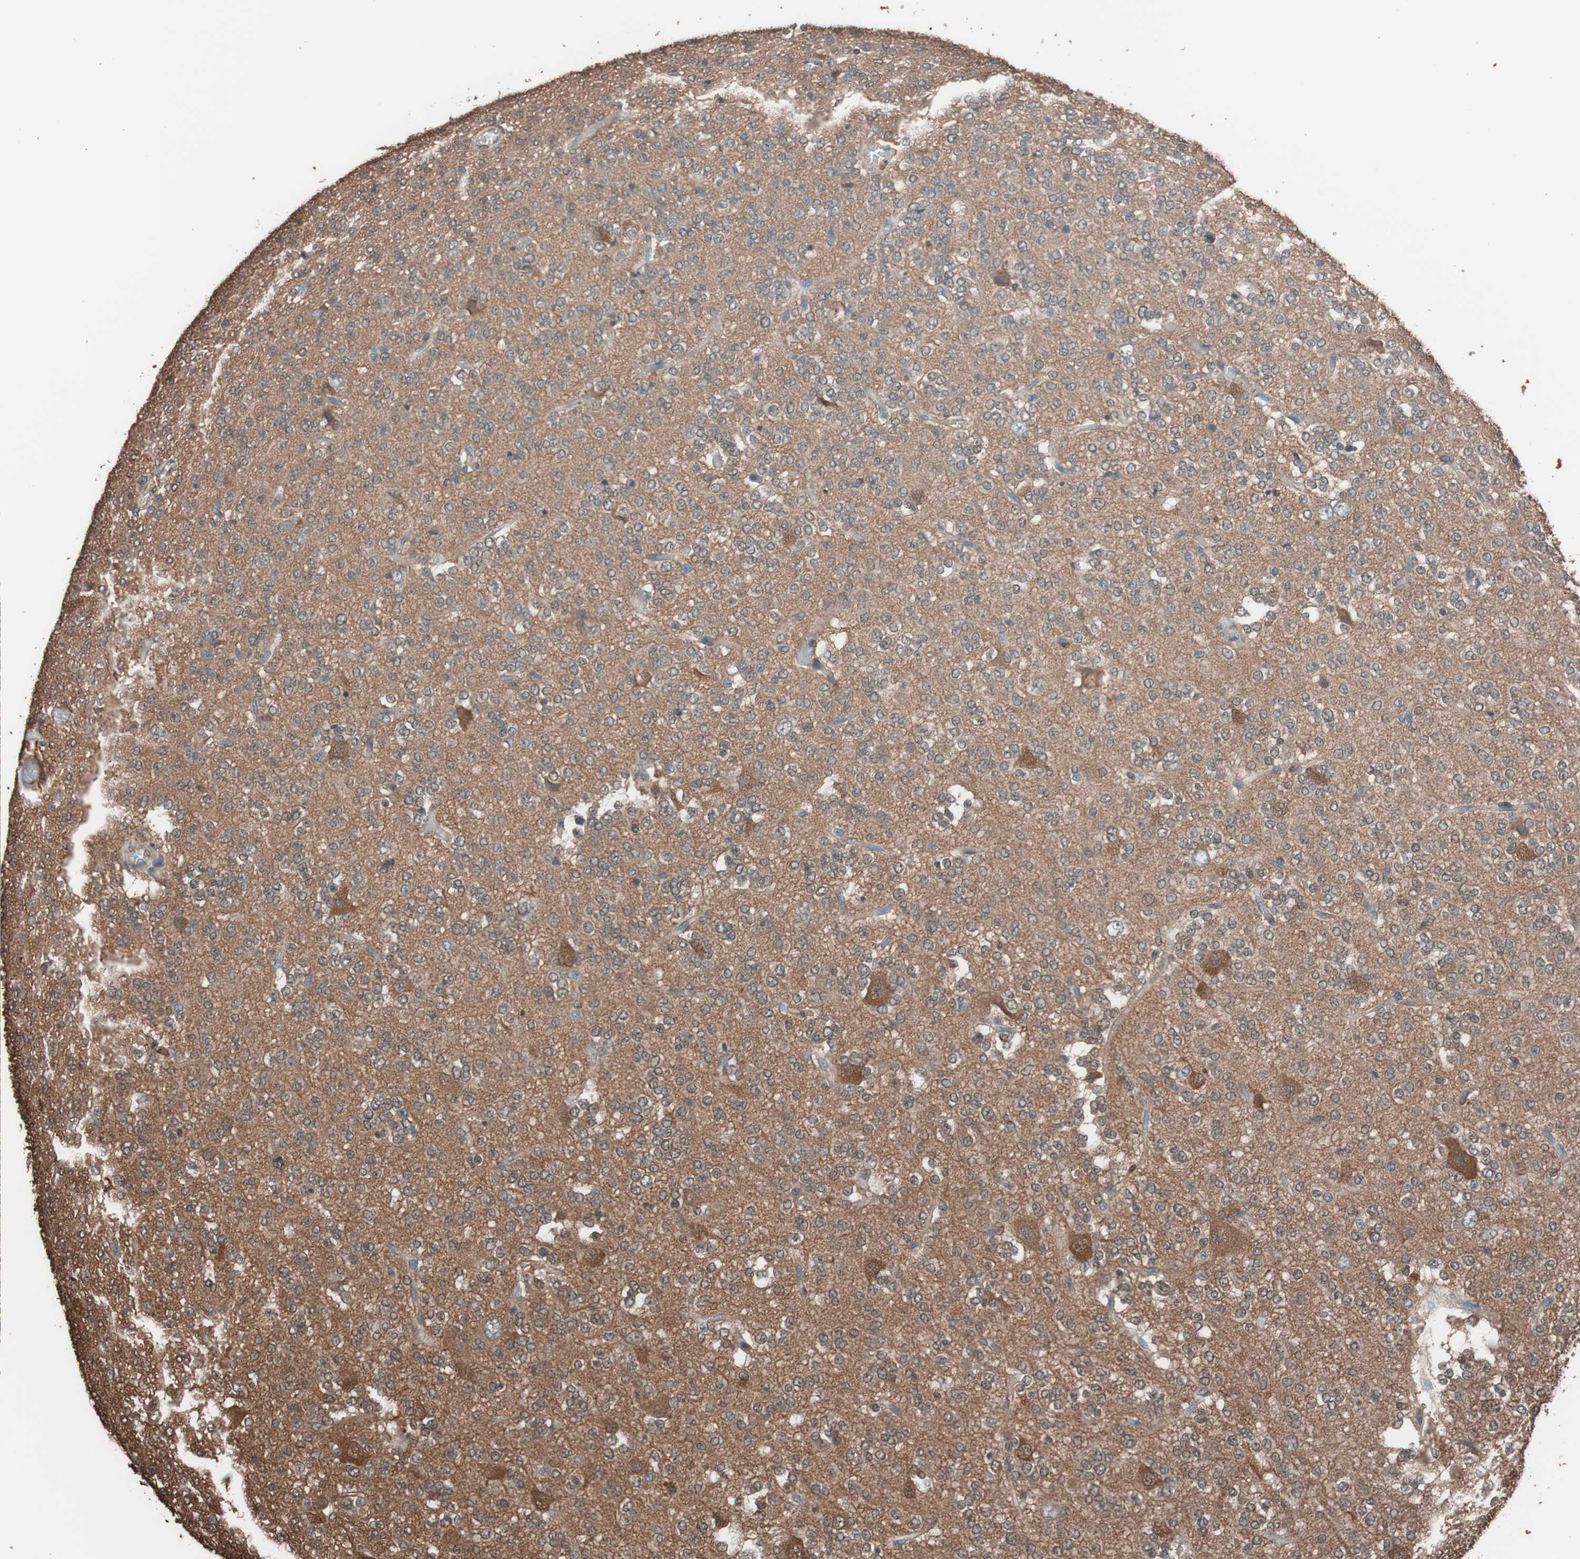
{"staining": {"intensity": "negative", "quantity": "none", "location": "none"}, "tissue": "glioma", "cell_type": "Tumor cells", "image_type": "cancer", "snomed": [{"axis": "morphology", "description": "Glioma, malignant, Low grade"}, {"axis": "topography", "description": "Brain"}], "caption": "High power microscopy histopathology image of an immunohistochemistry (IHC) micrograph of low-grade glioma (malignant), revealing no significant staining in tumor cells.", "gene": "CALM2", "patient": {"sex": "male", "age": 38}}